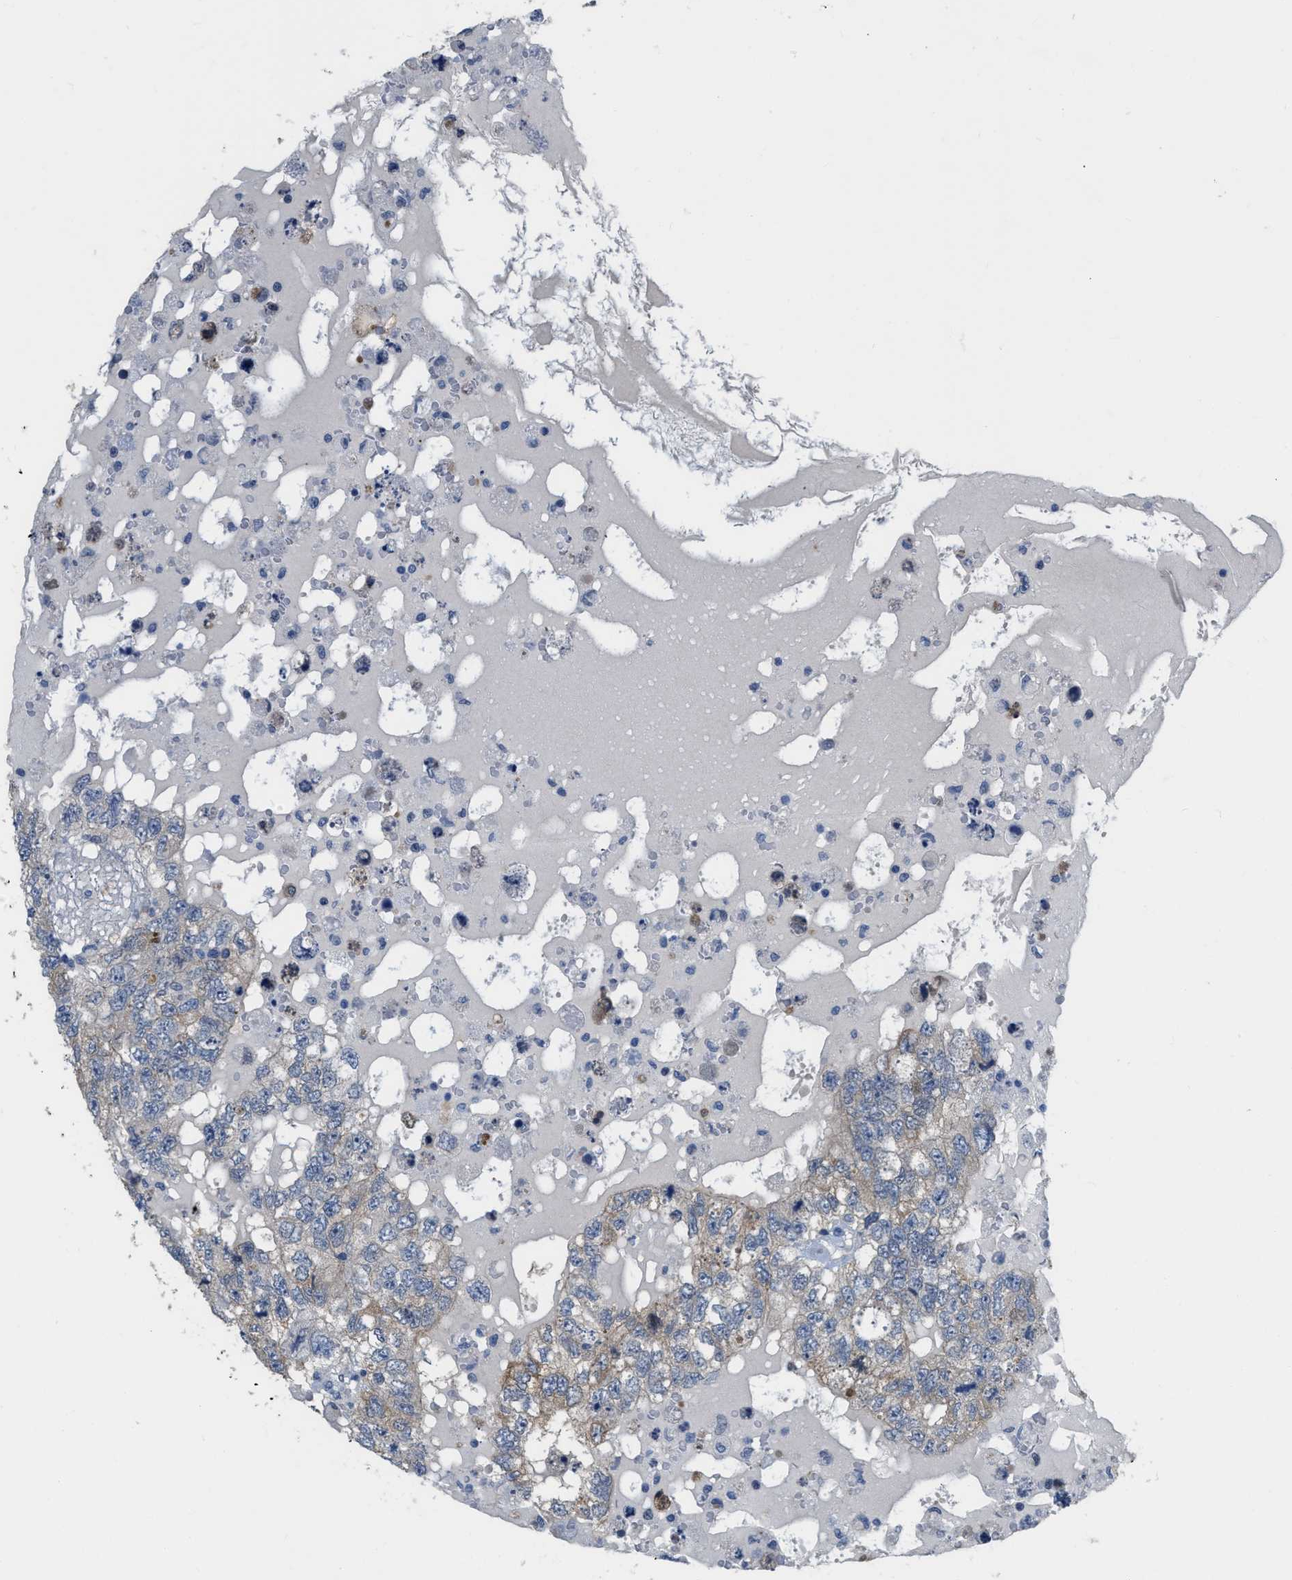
{"staining": {"intensity": "weak", "quantity": "25%-75%", "location": "cytoplasmic/membranous"}, "tissue": "testis cancer", "cell_type": "Tumor cells", "image_type": "cancer", "snomed": [{"axis": "morphology", "description": "Carcinoma, Embryonal, NOS"}, {"axis": "topography", "description": "Testis"}], "caption": "The image exhibits immunohistochemical staining of testis cancer (embryonal carcinoma). There is weak cytoplasmic/membranous staining is identified in approximately 25%-75% of tumor cells. The staining was performed using DAB to visualize the protein expression in brown, while the nuclei were stained in blue with hematoxylin (Magnification: 20x).", "gene": "CRYM", "patient": {"sex": "male", "age": 36}}